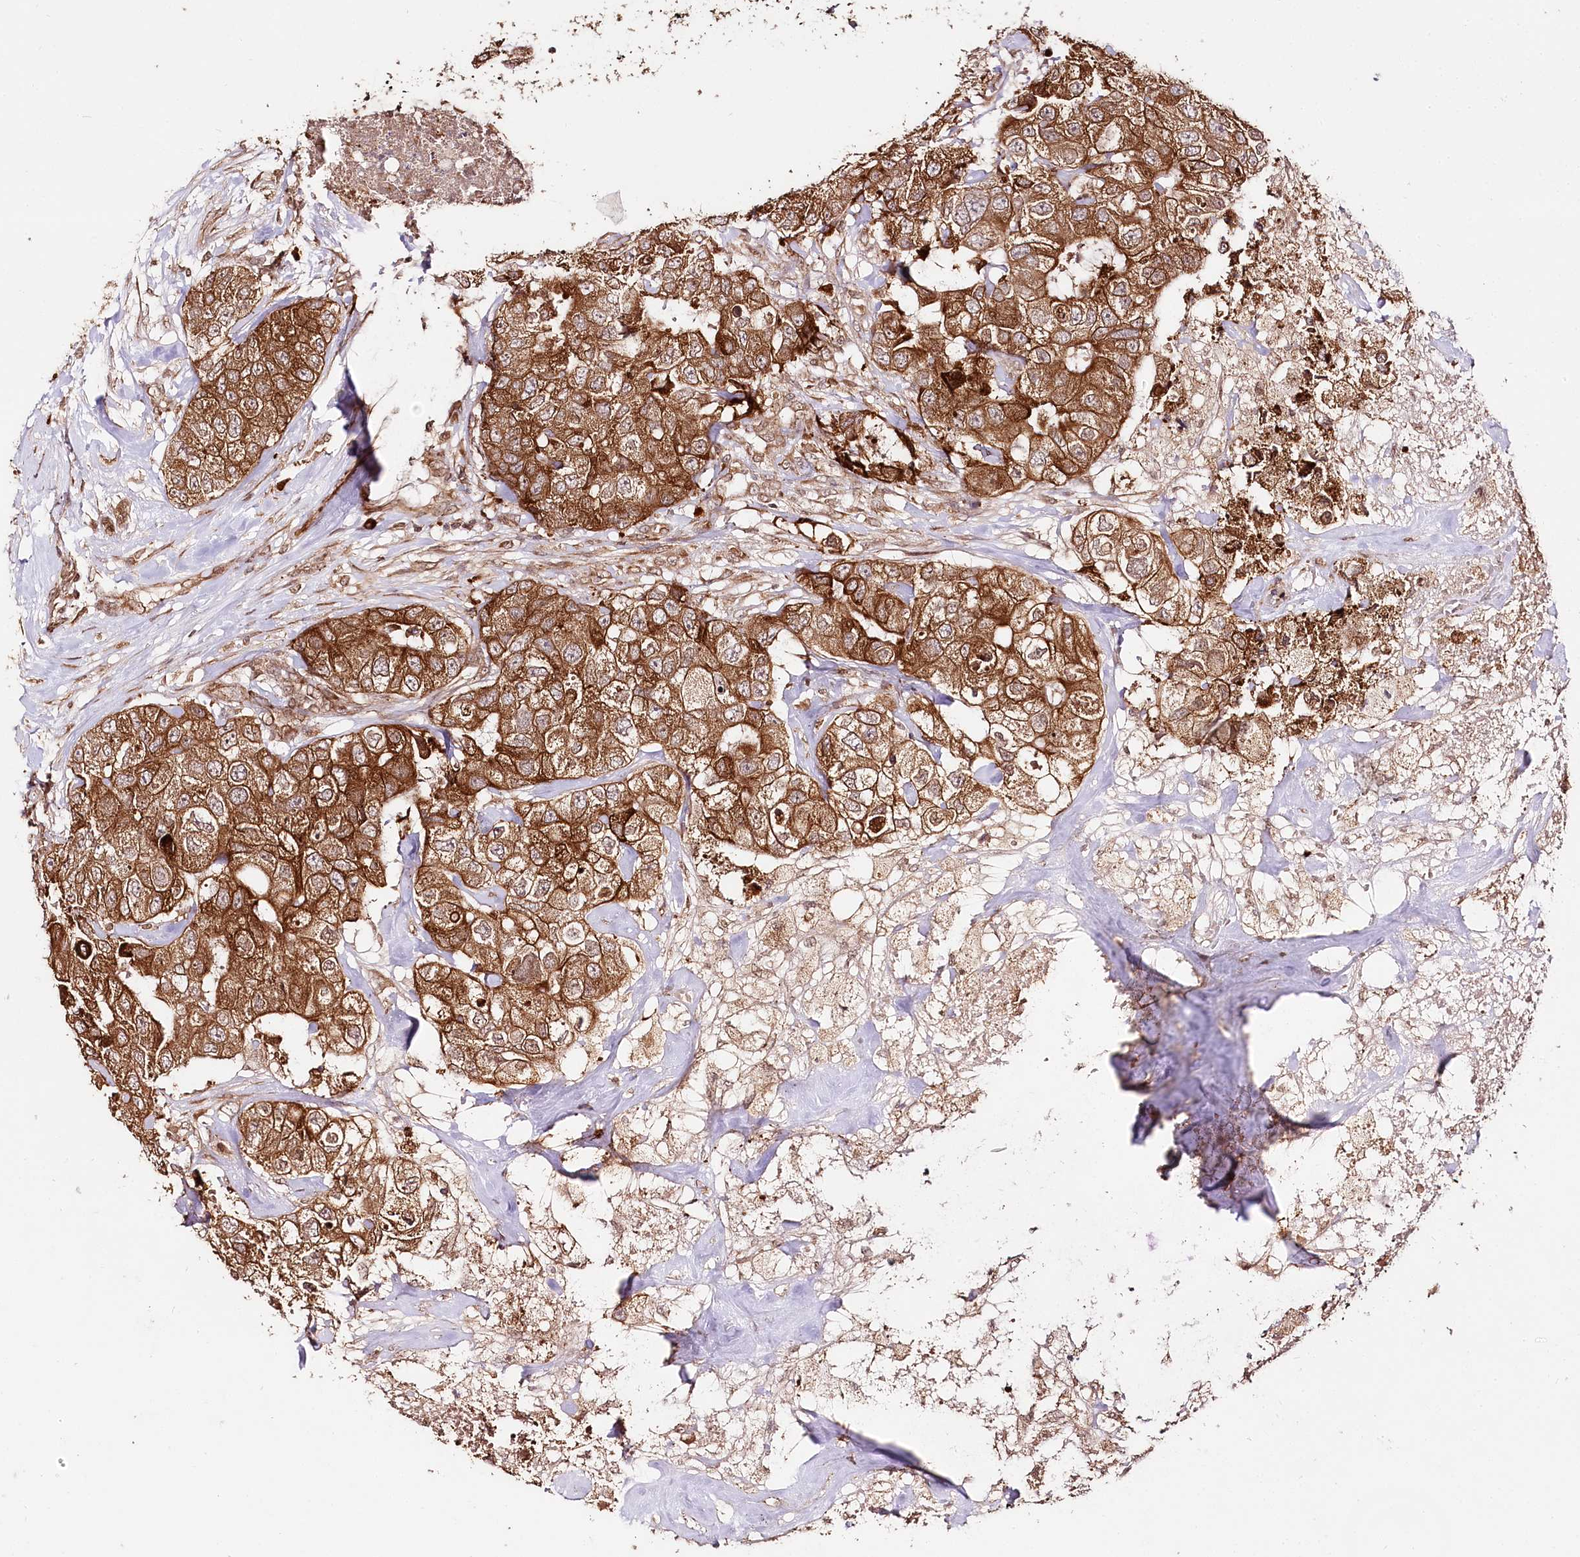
{"staining": {"intensity": "strong", "quantity": ">75%", "location": "cytoplasmic/membranous"}, "tissue": "breast cancer", "cell_type": "Tumor cells", "image_type": "cancer", "snomed": [{"axis": "morphology", "description": "Duct carcinoma"}, {"axis": "topography", "description": "Breast"}], "caption": "Protein staining shows strong cytoplasmic/membranous expression in approximately >75% of tumor cells in breast cancer.", "gene": "ENSG00000144785", "patient": {"sex": "female", "age": 62}}